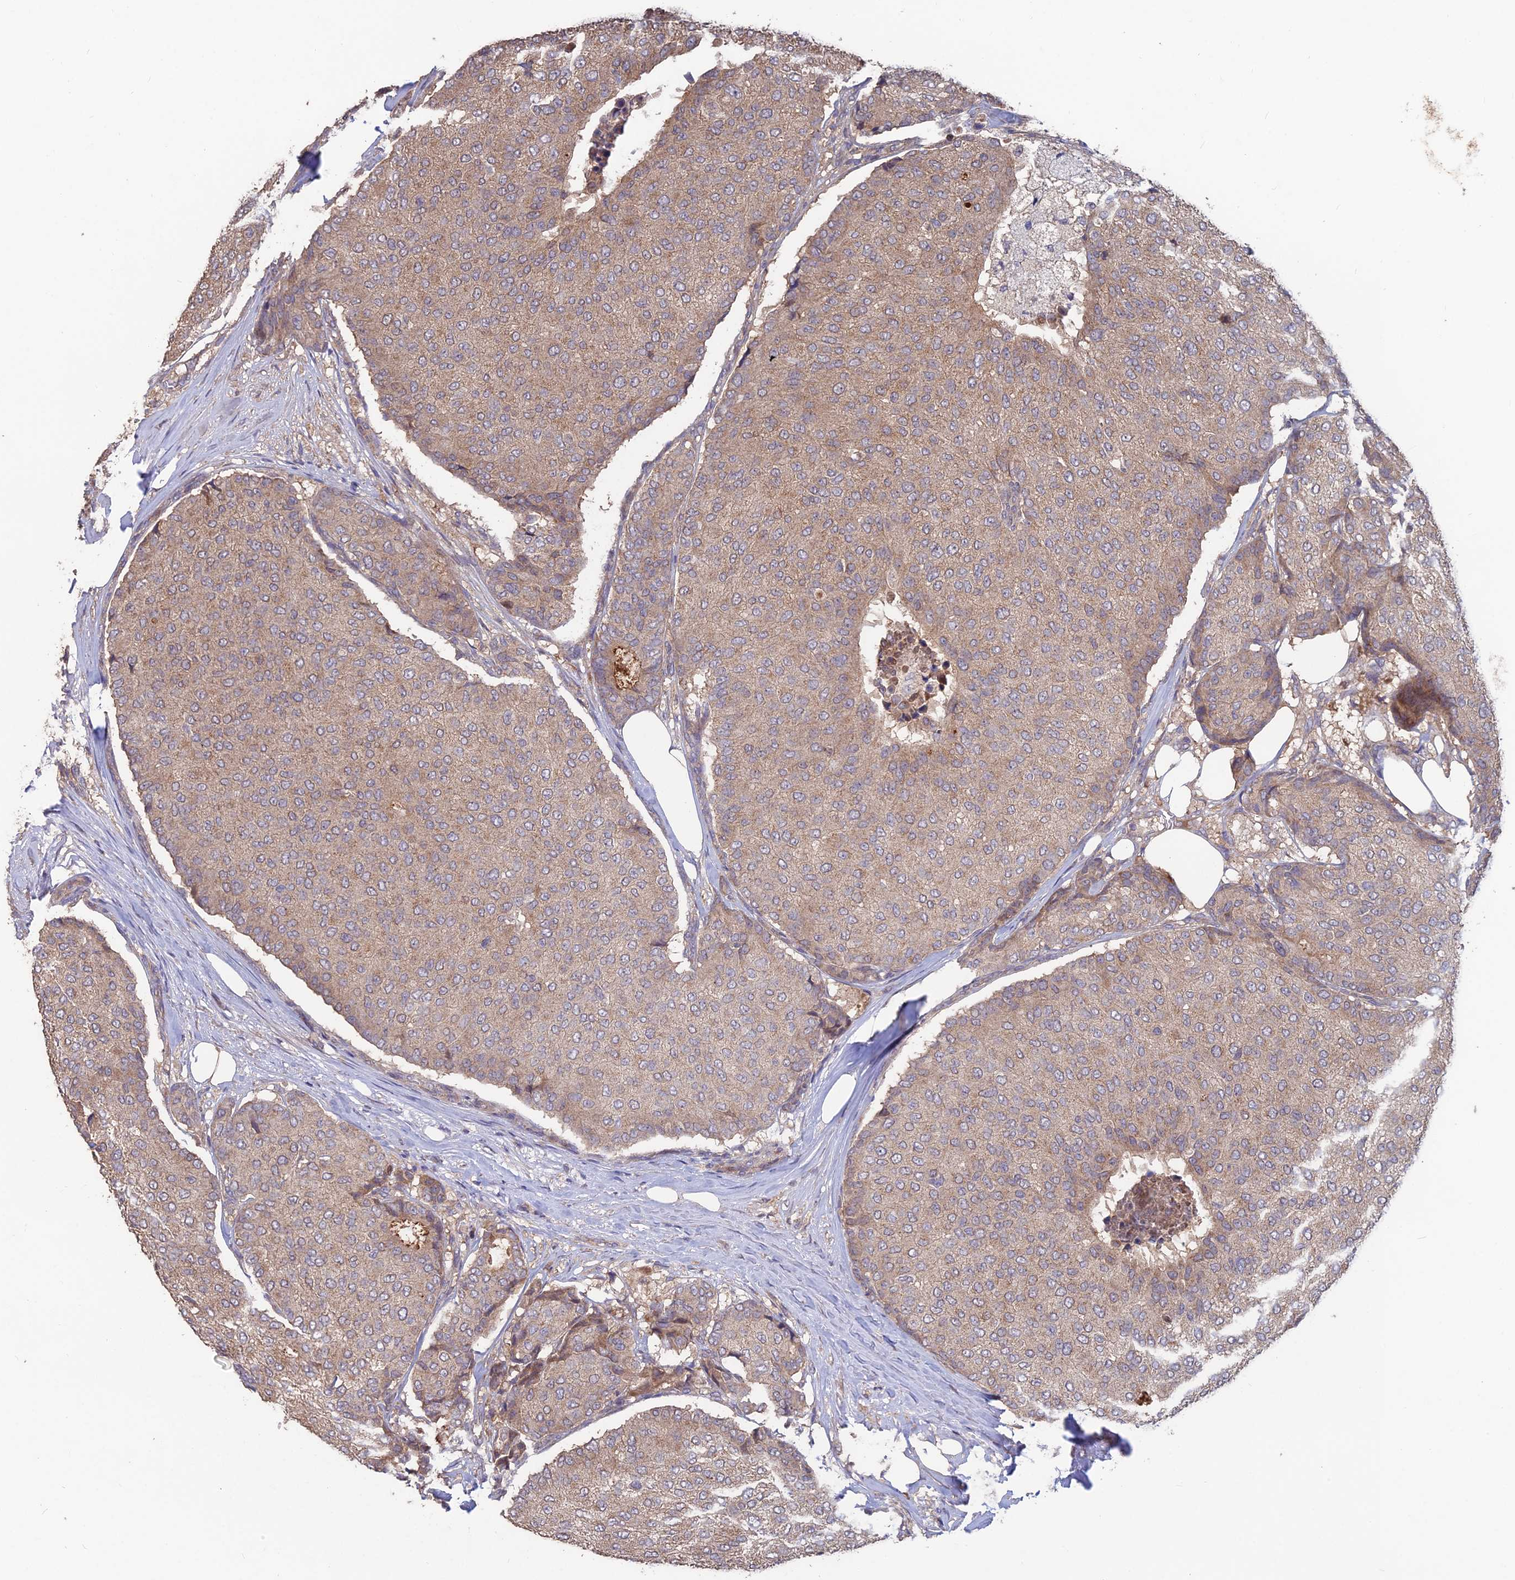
{"staining": {"intensity": "weak", "quantity": ">75%", "location": "cytoplasmic/membranous"}, "tissue": "breast cancer", "cell_type": "Tumor cells", "image_type": "cancer", "snomed": [{"axis": "morphology", "description": "Duct carcinoma"}, {"axis": "topography", "description": "Breast"}], "caption": "An image of intraductal carcinoma (breast) stained for a protein reveals weak cytoplasmic/membranous brown staining in tumor cells.", "gene": "SHISA5", "patient": {"sex": "female", "age": 75}}